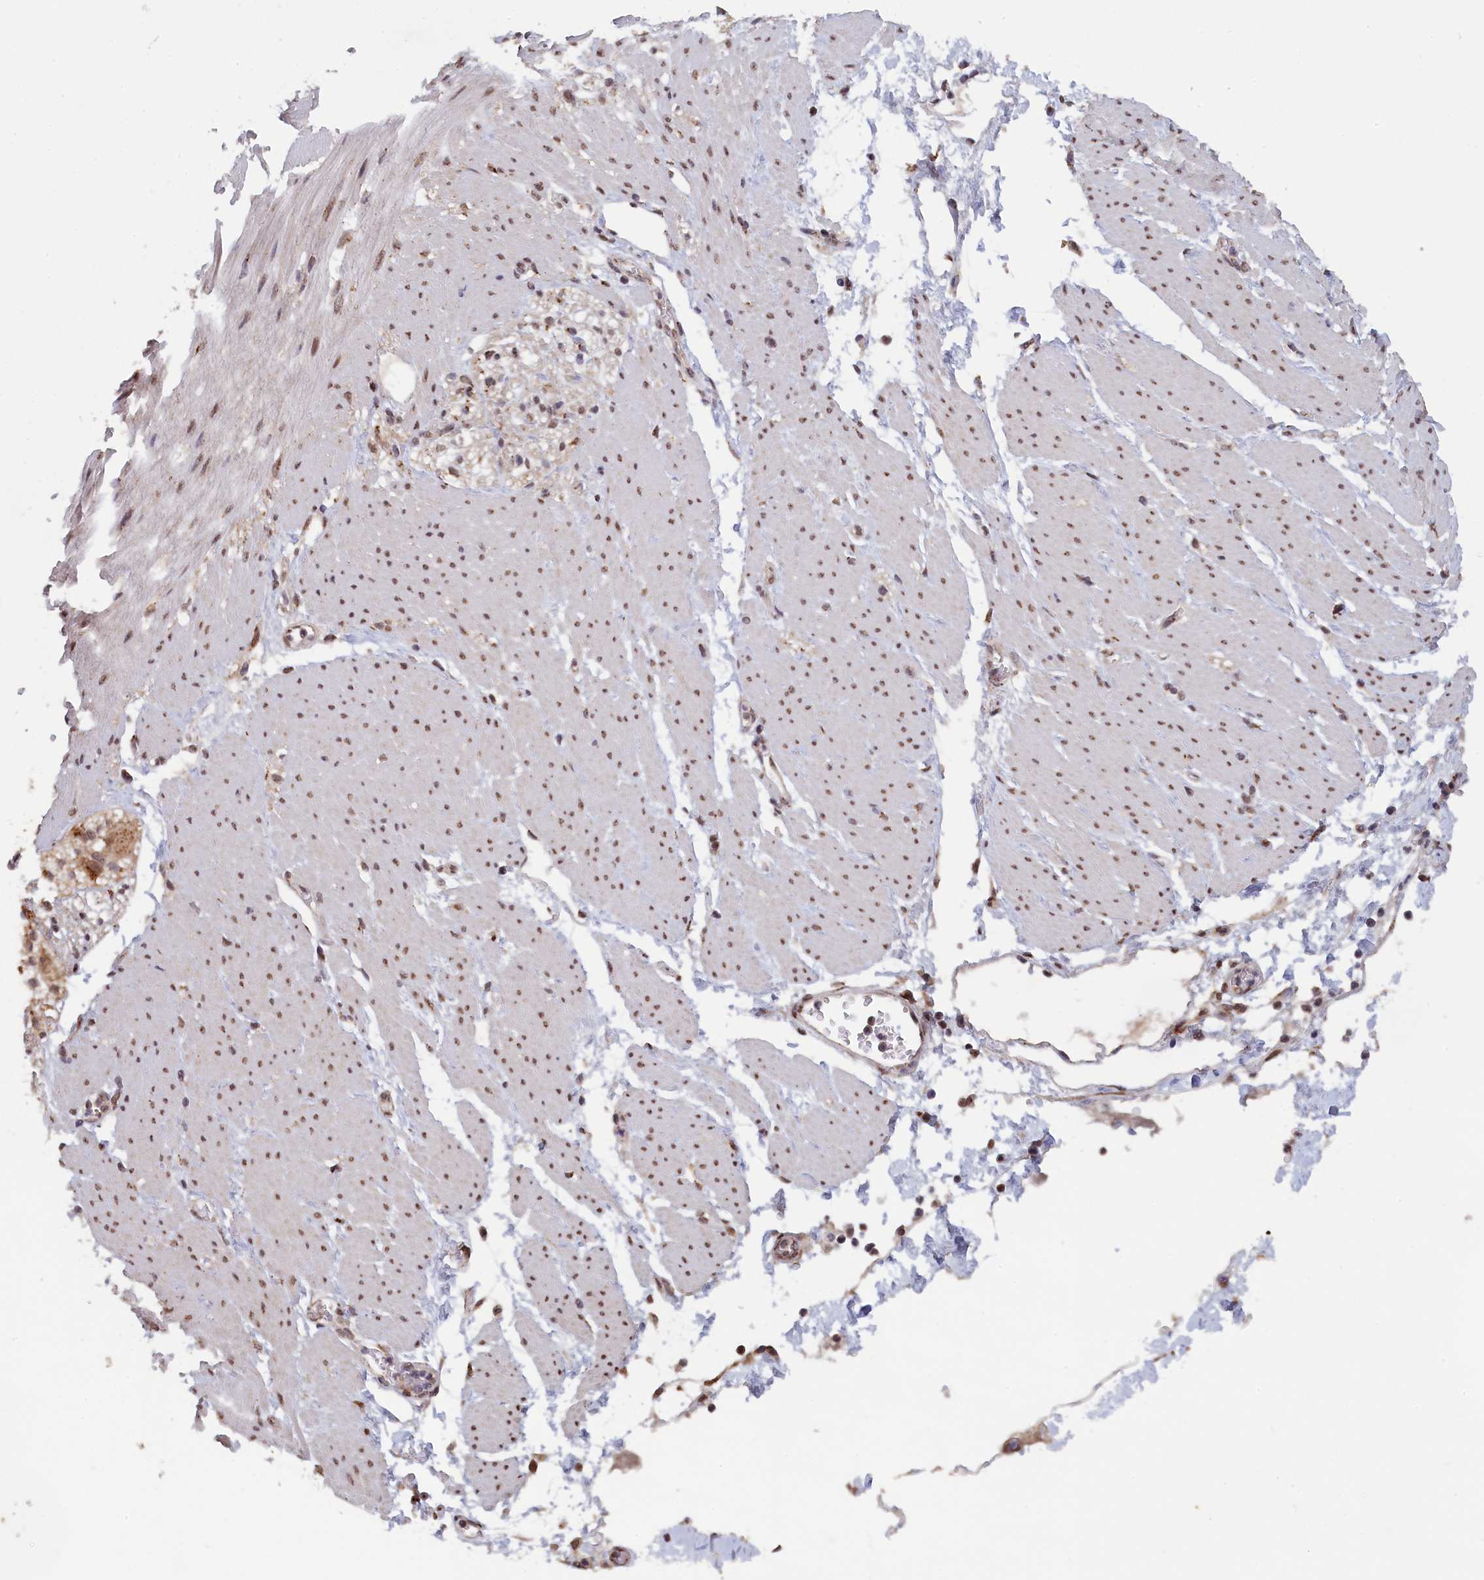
{"staining": {"intensity": "negative", "quantity": "none", "location": "none"}, "tissue": "adipose tissue", "cell_type": "Adipocytes", "image_type": "normal", "snomed": [{"axis": "morphology", "description": "Normal tissue, NOS"}, {"axis": "morphology", "description": "Adenocarcinoma, NOS"}, {"axis": "topography", "description": "Duodenum"}, {"axis": "topography", "description": "Peripheral nerve tissue"}], "caption": "The photomicrograph reveals no staining of adipocytes in normal adipose tissue. (IHC, brightfield microscopy, high magnification).", "gene": "PIGQ", "patient": {"sex": "female", "age": 60}}